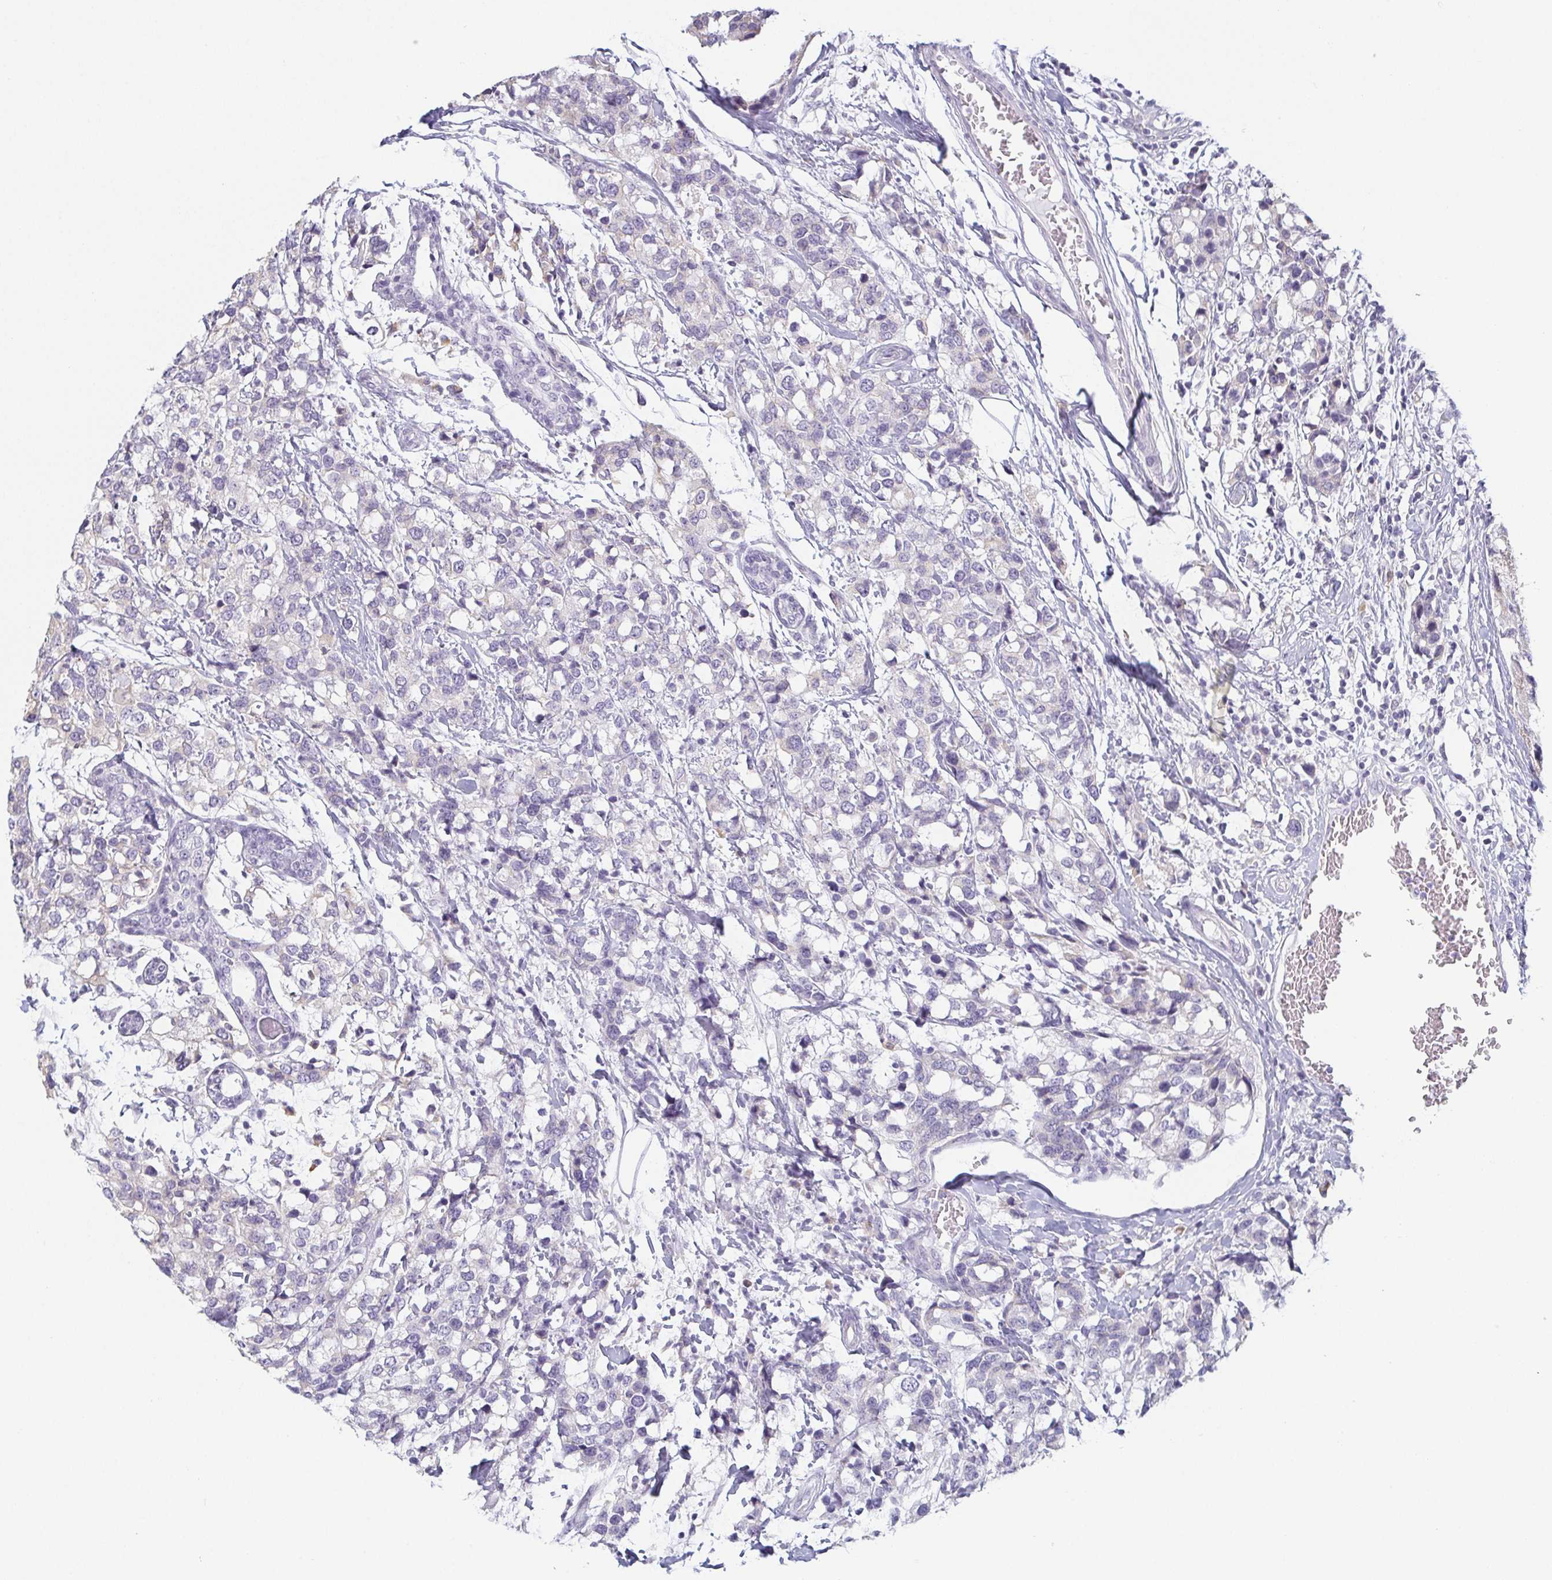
{"staining": {"intensity": "negative", "quantity": "none", "location": "none"}, "tissue": "breast cancer", "cell_type": "Tumor cells", "image_type": "cancer", "snomed": [{"axis": "morphology", "description": "Lobular carcinoma"}, {"axis": "topography", "description": "Breast"}], "caption": "Immunohistochemistry of human lobular carcinoma (breast) demonstrates no positivity in tumor cells.", "gene": "PRR27", "patient": {"sex": "female", "age": 59}}